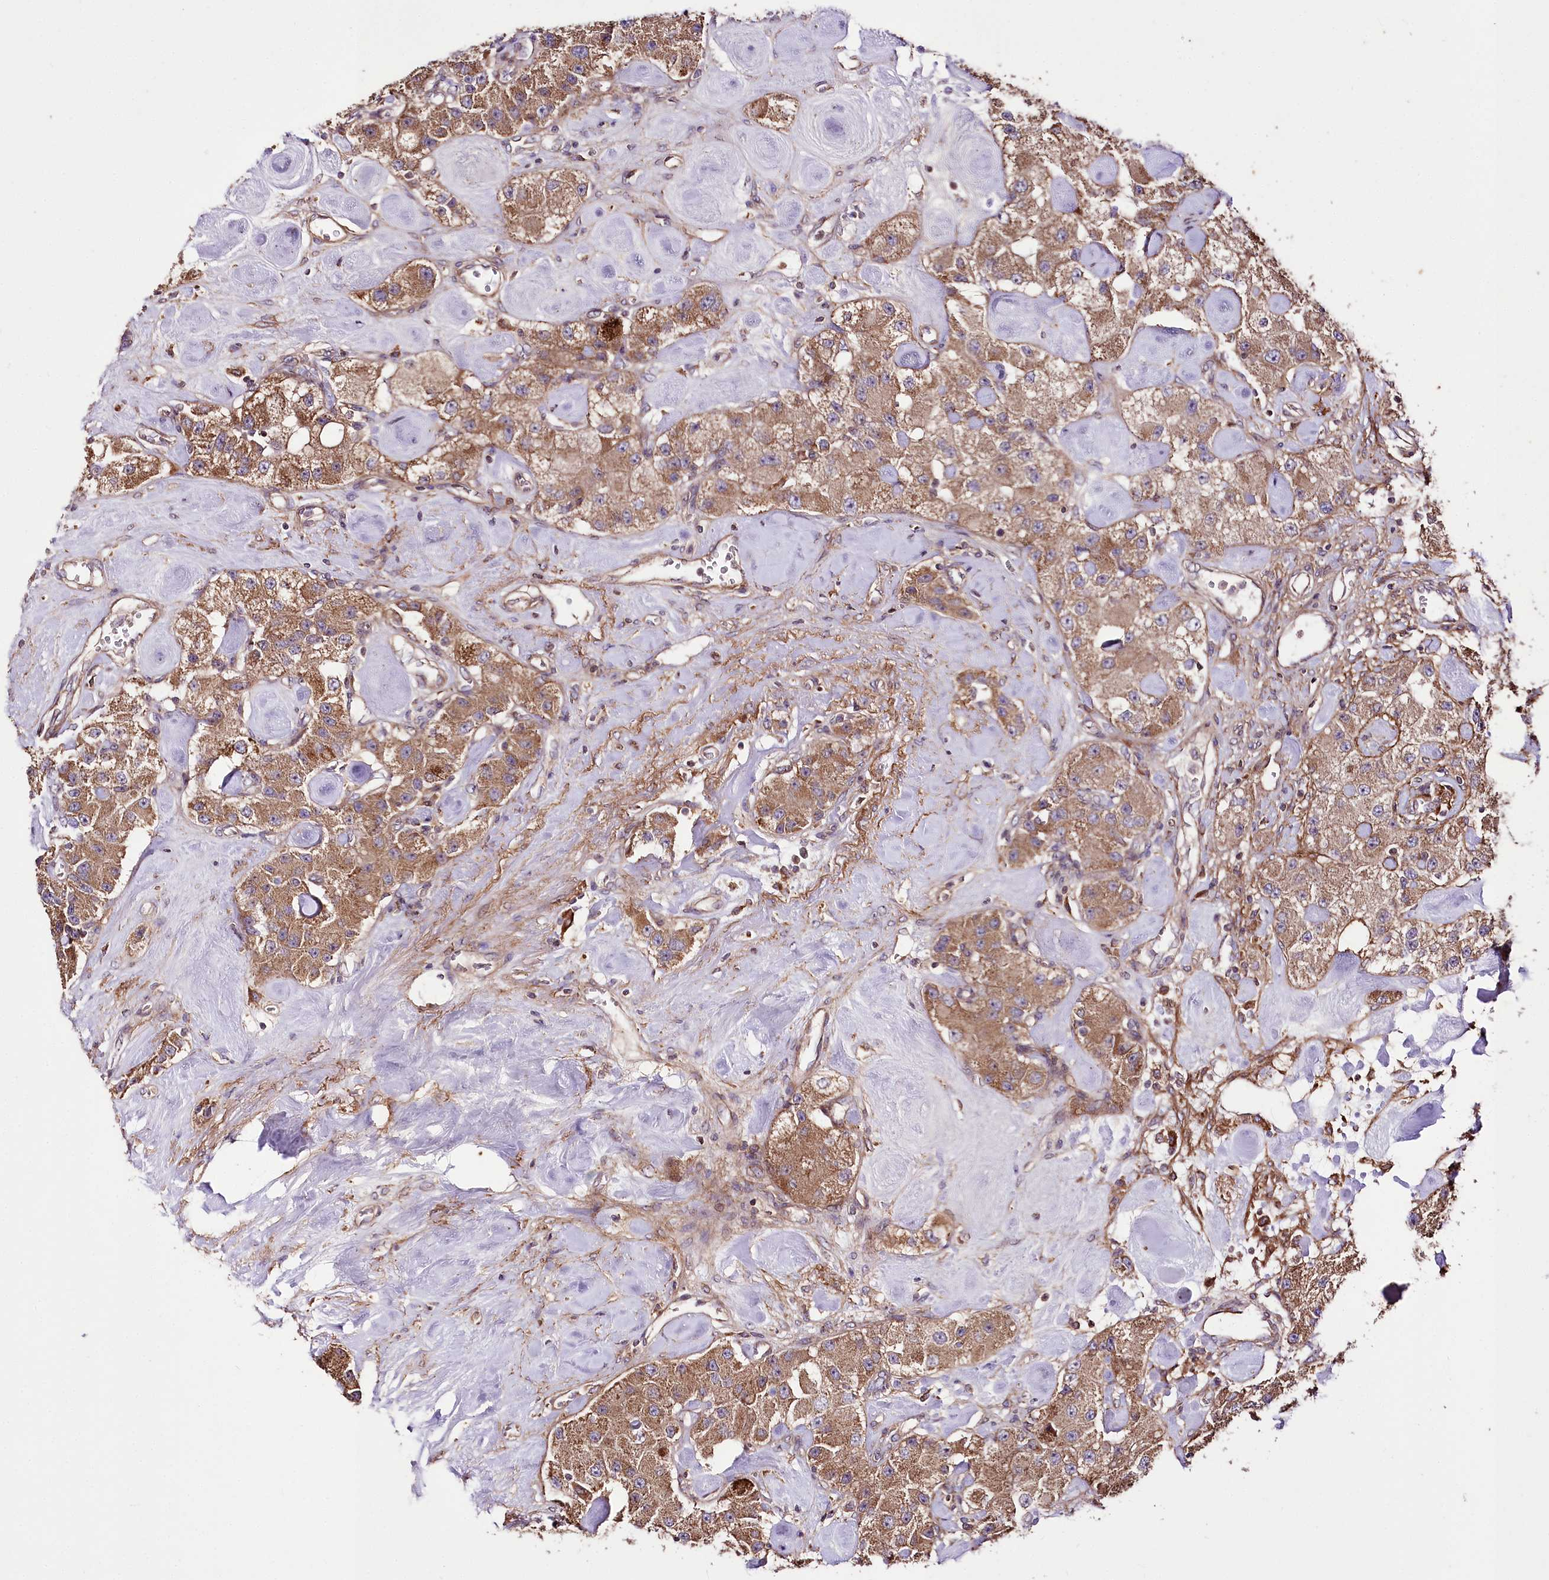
{"staining": {"intensity": "moderate", "quantity": ">75%", "location": "cytoplasmic/membranous"}, "tissue": "carcinoid", "cell_type": "Tumor cells", "image_type": "cancer", "snomed": [{"axis": "morphology", "description": "Carcinoid, malignant, NOS"}, {"axis": "topography", "description": "Pancreas"}], "caption": "About >75% of tumor cells in human carcinoid display moderate cytoplasmic/membranous protein expression as visualized by brown immunohistochemical staining.", "gene": "WWC1", "patient": {"sex": "male", "age": 41}}